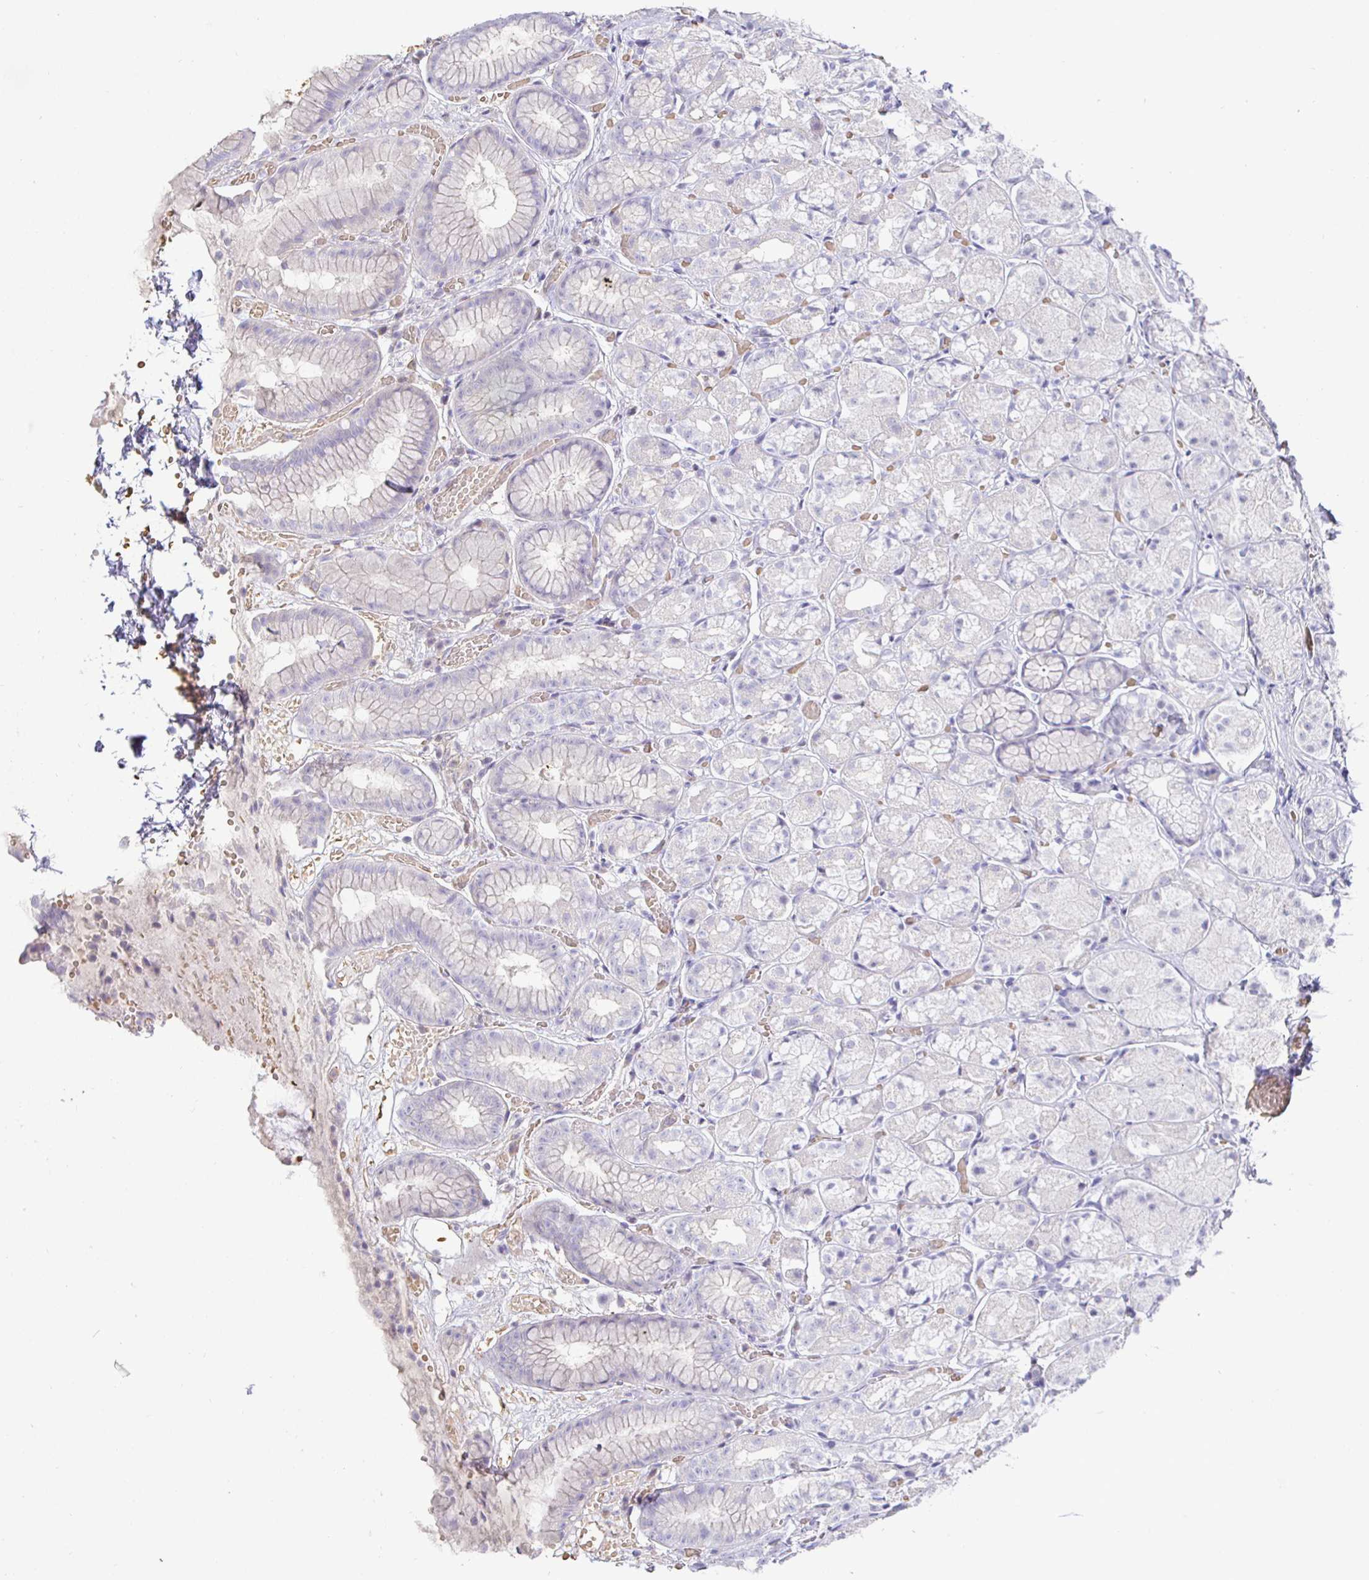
{"staining": {"intensity": "negative", "quantity": "none", "location": "none"}, "tissue": "stomach", "cell_type": "Glandular cells", "image_type": "normal", "snomed": [{"axis": "morphology", "description": "Normal tissue, NOS"}, {"axis": "topography", "description": "Stomach"}], "caption": "This is a image of immunohistochemistry (IHC) staining of benign stomach, which shows no positivity in glandular cells. (DAB (3,3'-diaminobenzidine) immunohistochemistry, high magnification).", "gene": "SIRPA", "patient": {"sex": "male", "age": 70}}